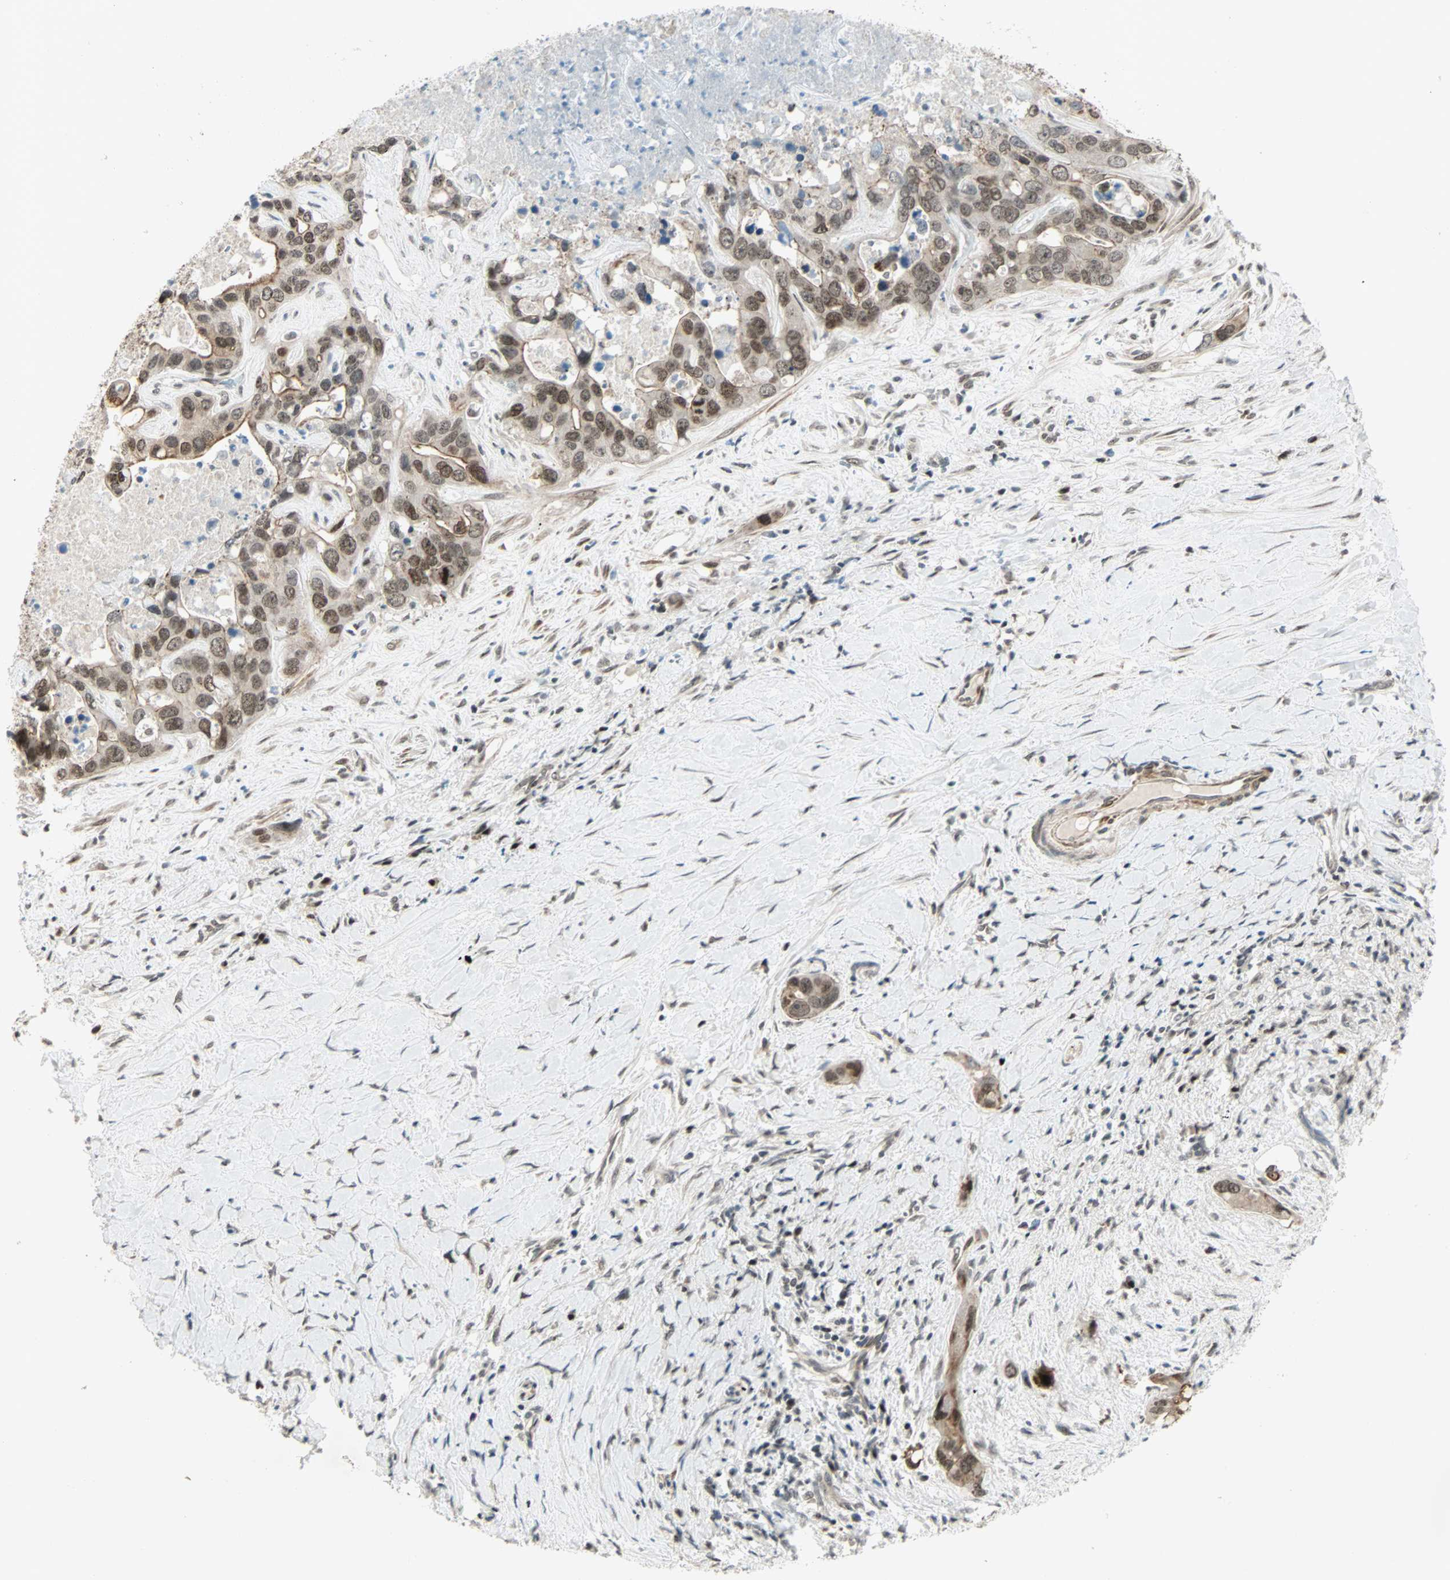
{"staining": {"intensity": "moderate", "quantity": ">75%", "location": "cytoplasmic/membranous,nuclear"}, "tissue": "liver cancer", "cell_type": "Tumor cells", "image_type": "cancer", "snomed": [{"axis": "morphology", "description": "Cholangiocarcinoma"}, {"axis": "topography", "description": "Liver"}], "caption": "About >75% of tumor cells in human liver cancer (cholangiocarcinoma) exhibit moderate cytoplasmic/membranous and nuclear protein staining as visualized by brown immunohistochemical staining.", "gene": "CBX4", "patient": {"sex": "female", "age": 65}}